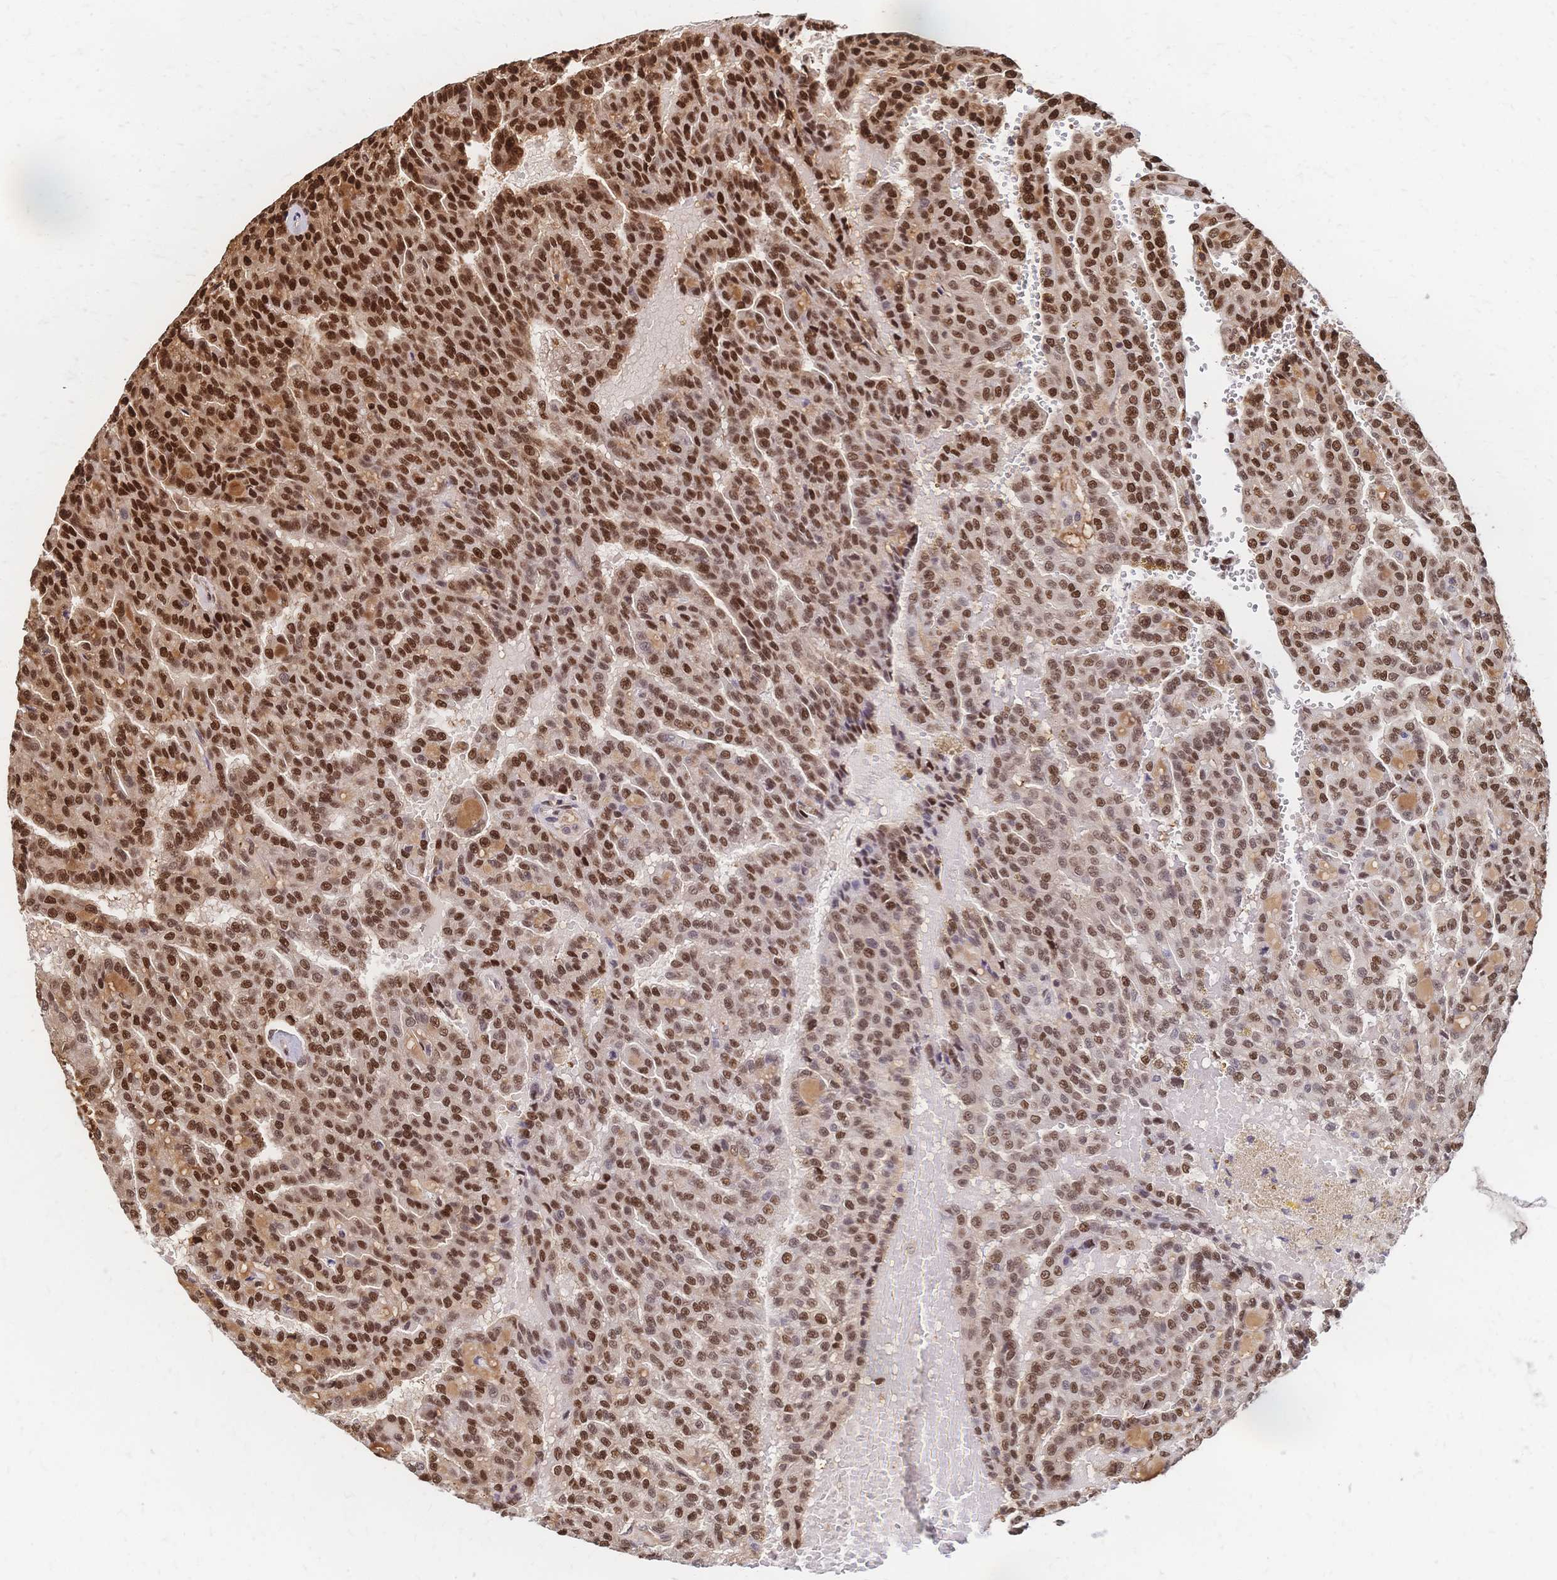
{"staining": {"intensity": "strong", "quantity": "25%-75%", "location": "nuclear"}, "tissue": "renal cancer", "cell_type": "Tumor cells", "image_type": "cancer", "snomed": [{"axis": "morphology", "description": "Adenocarcinoma, NOS"}, {"axis": "topography", "description": "Kidney"}], "caption": "Brown immunohistochemical staining in human renal cancer displays strong nuclear expression in approximately 25%-75% of tumor cells.", "gene": "HDGF", "patient": {"sex": "male", "age": 63}}